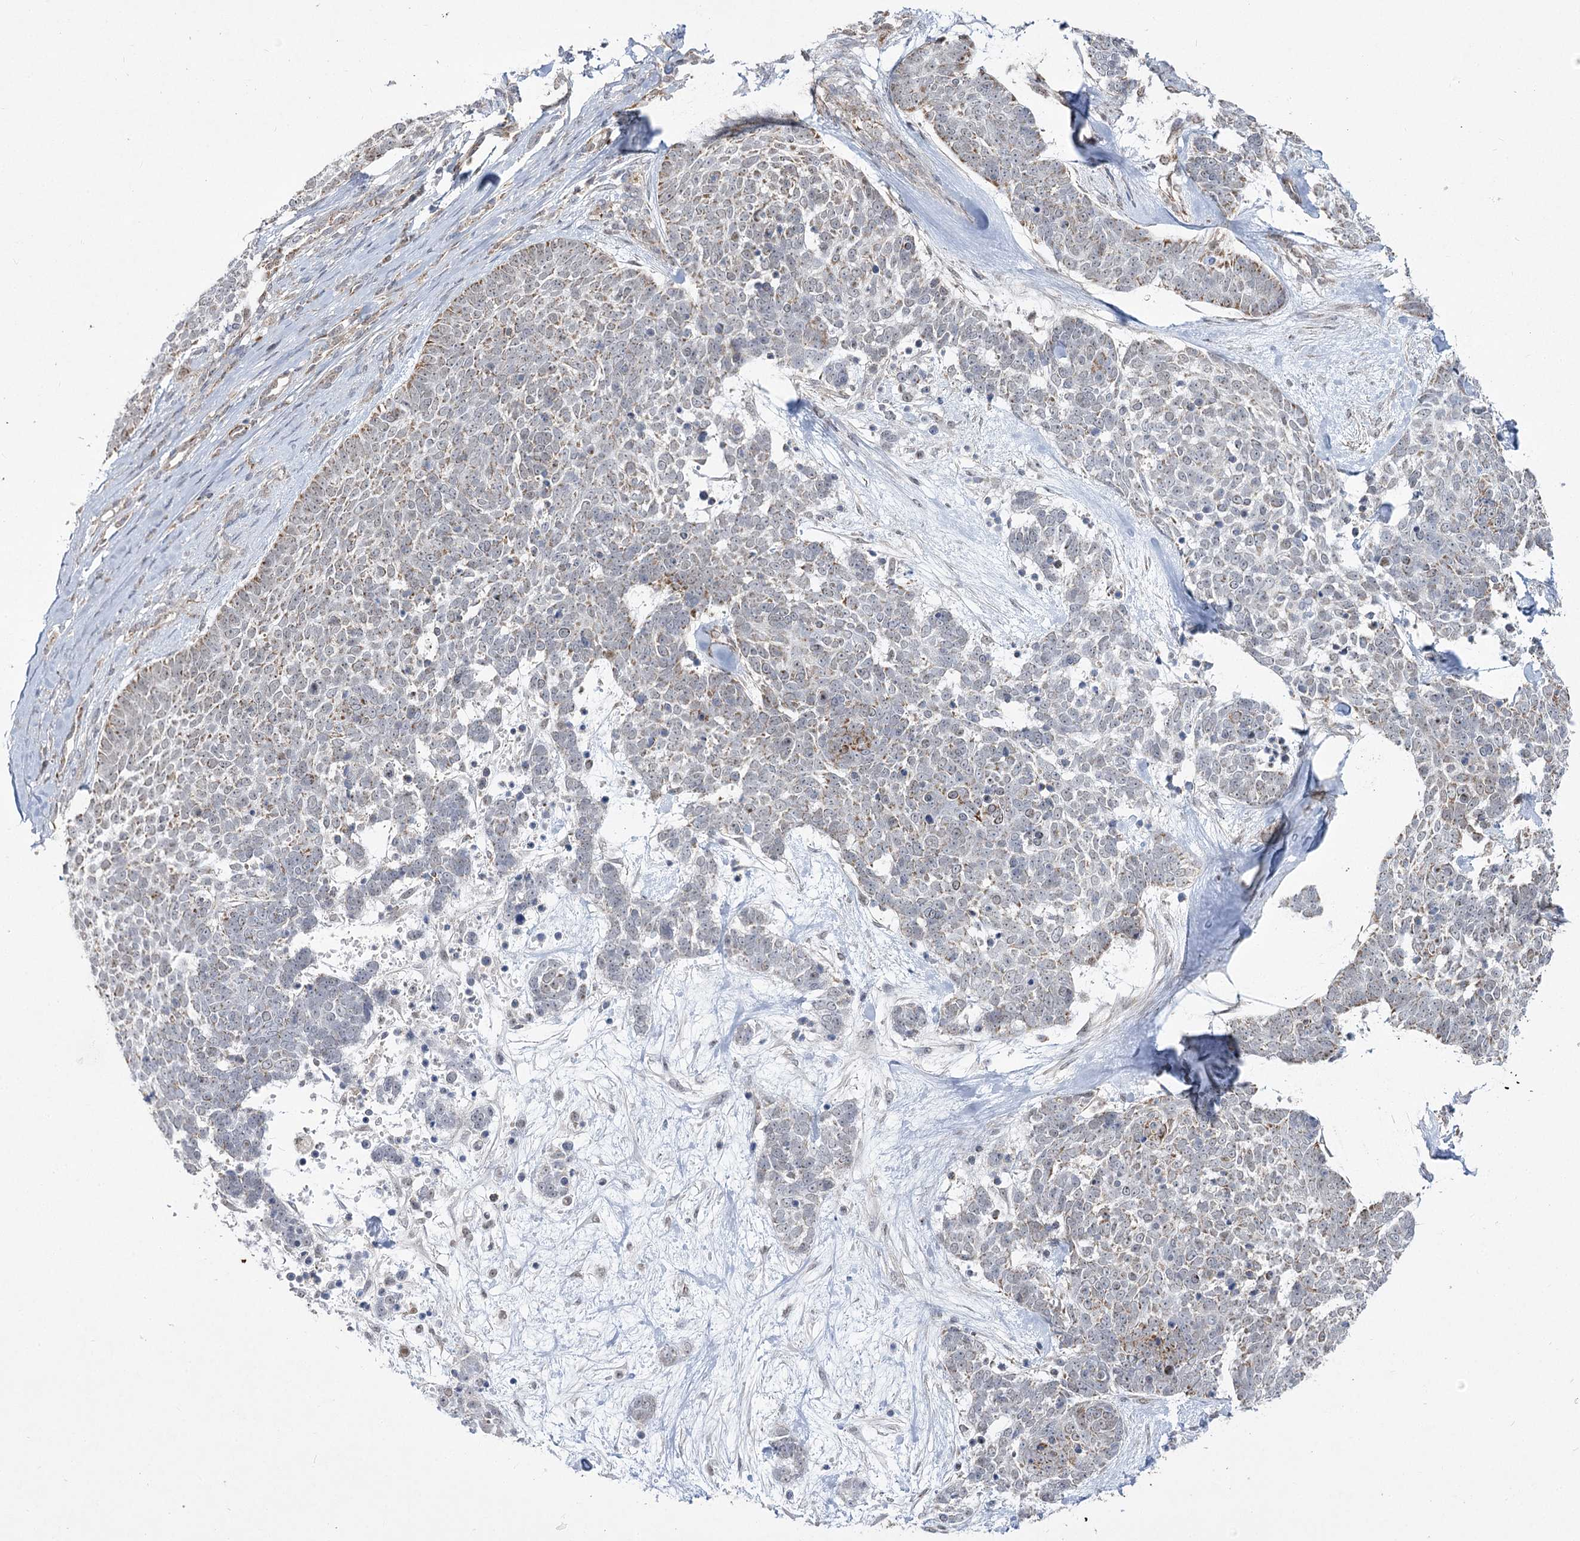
{"staining": {"intensity": "moderate", "quantity": "<25%", "location": "cytoplasmic/membranous"}, "tissue": "skin cancer", "cell_type": "Tumor cells", "image_type": "cancer", "snomed": [{"axis": "morphology", "description": "Basal cell carcinoma"}, {"axis": "topography", "description": "Skin"}], "caption": "The histopathology image displays a brown stain indicating the presence of a protein in the cytoplasmic/membranous of tumor cells in skin cancer.", "gene": "SLC4A1AP", "patient": {"sex": "female", "age": 81}}